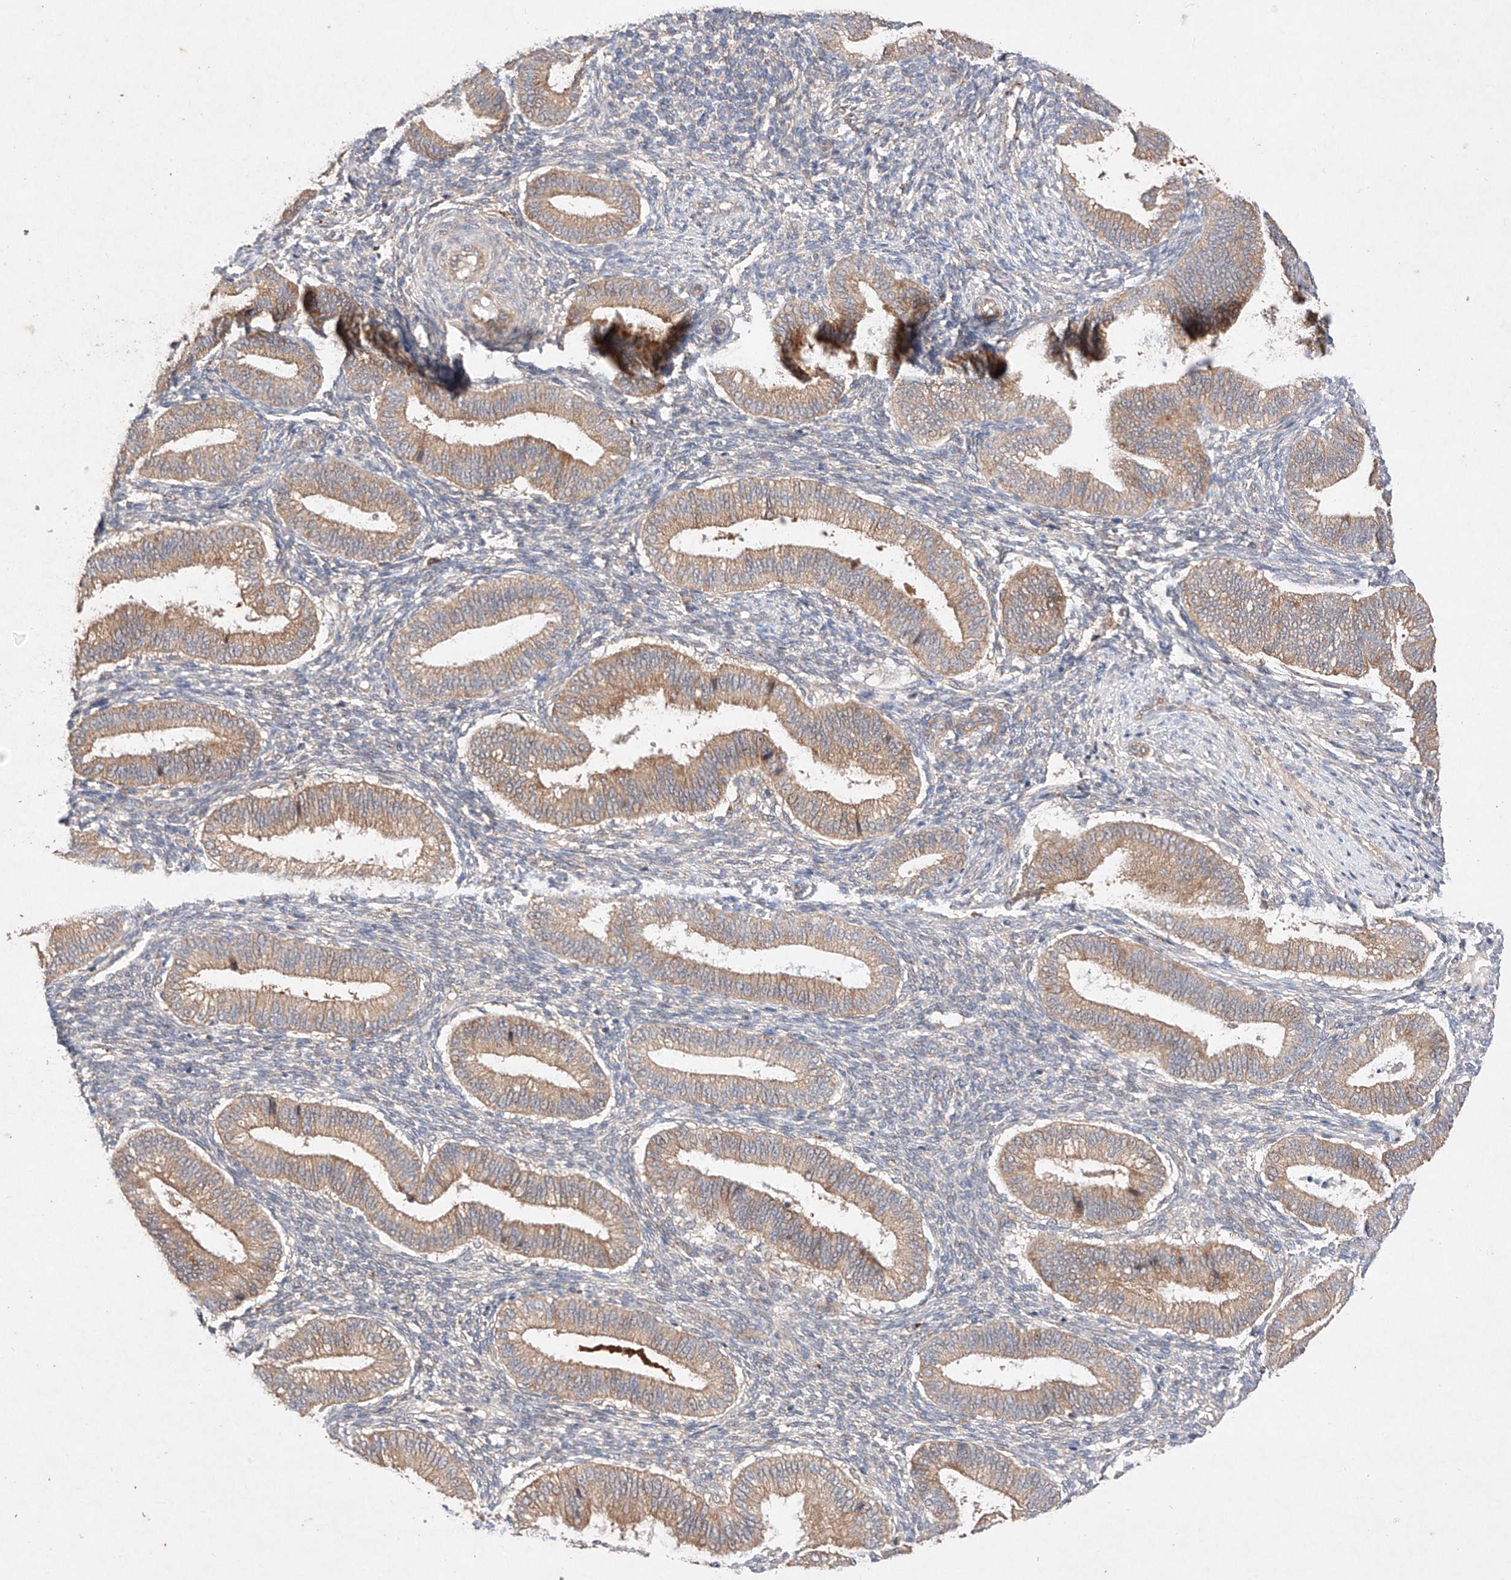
{"staining": {"intensity": "weak", "quantity": "<25%", "location": "cytoplasmic/membranous"}, "tissue": "endometrium", "cell_type": "Cells in endometrial stroma", "image_type": "normal", "snomed": [{"axis": "morphology", "description": "Normal tissue, NOS"}, {"axis": "topography", "description": "Endometrium"}], "caption": "A photomicrograph of endometrium stained for a protein exhibits no brown staining in cells in endometrial stroma. (DAB (3,3'-diaminobenzidine) immunohistochemistry with hematoxylin counter stain).", "gene": "C6orf62", "patient": {"sex": "female", "age": 39}}